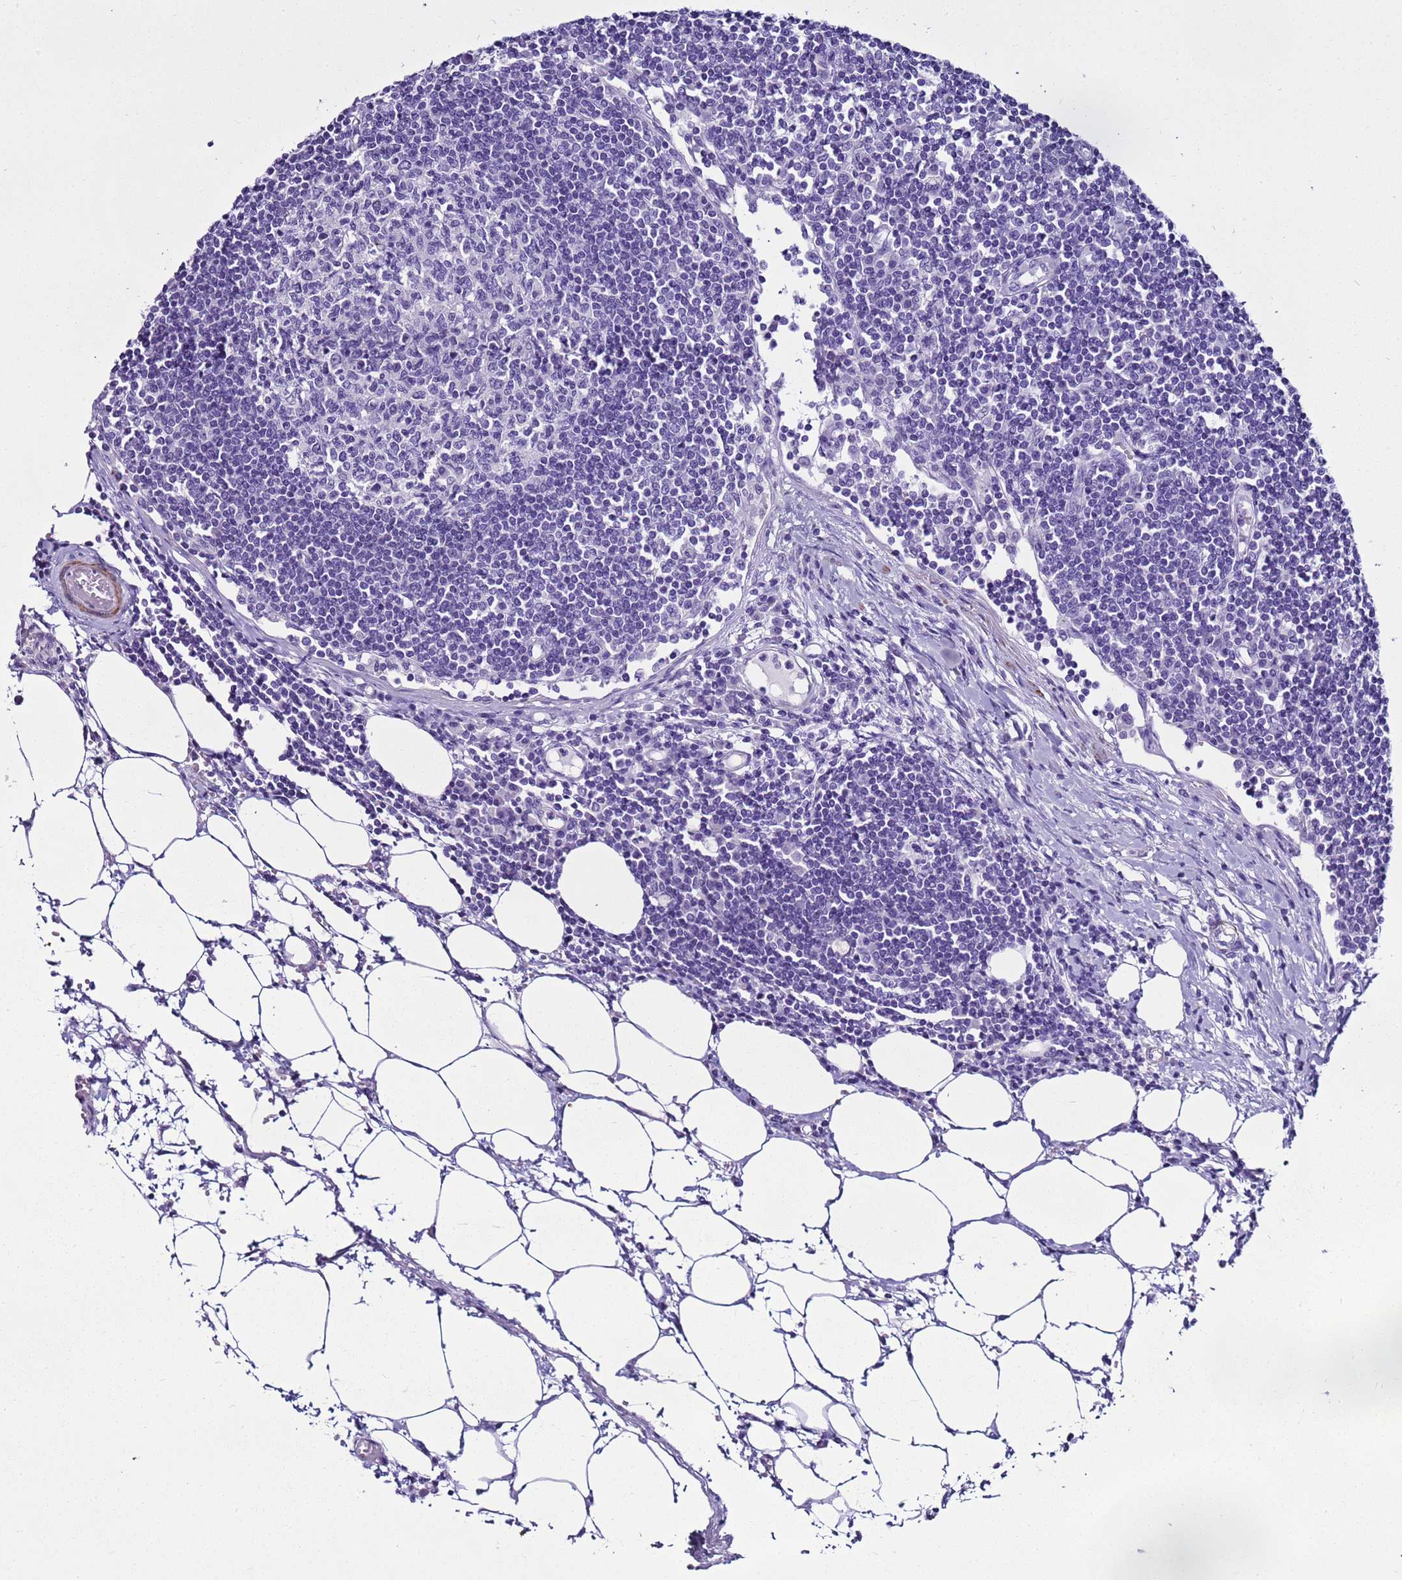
{"staining": {"intensity": "negative", "quantity": "none", "location": "none"}, "tissue": "lymph node", "cell_type": "Germinal center cells", "image_type": "normal", "snomed": [{"axis": "morphology", "description": "Adenocarcinoma, NOS"}, {"axis": "topography", "description": "Lymph node"}], "caption": "This is a image of immunohistochemistry staining of unremarkable lymph node, which shows no staining in germinal center cells. (Stains: DAB immunohistochemistry with hematoxylin counter stain, Microscopy: brightfield microscopy at high magnification).", "gene": "LCMT1", "patient": {"sex": "female", "age": 62}}